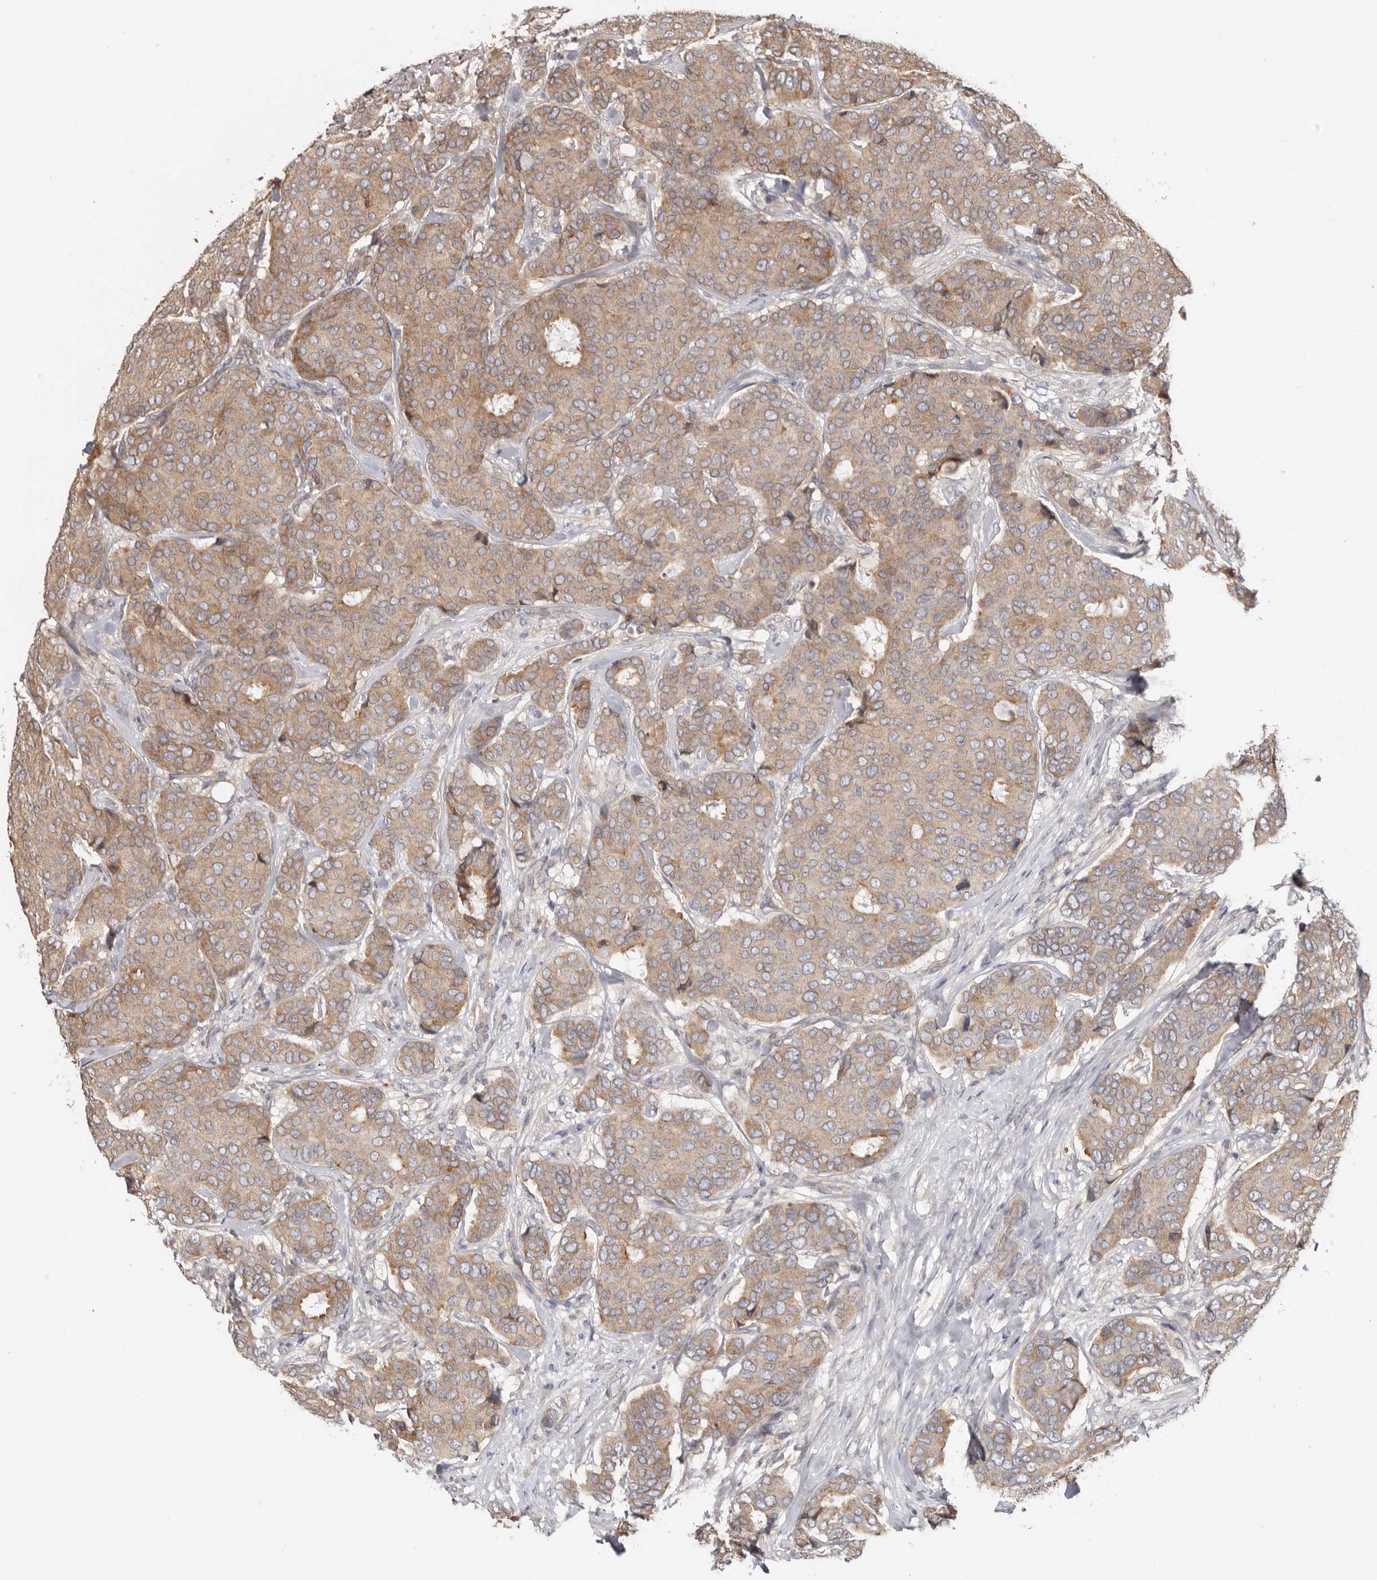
{"staining": {"intensity": "moderate", "quantity": ">75%", "location": "cytoplasmic/membranous"}, "tissue": "breast cancer", "cell_type": "Tumor cells", "image_type": "cancer", "snomed": [{"axis": "morphology", "description": "Duct carcinoma"}, {"axis": "topography", "description": "Breast"}], "caption": "The micrograph displays staining of breast infiltrating ductal carcinoma, revealing moderate cytoplasmic/membranous protein staining (brown color) within tumor cells.", "gene": "TMUB1", "patient": {"sex": "female", "age": 75}}